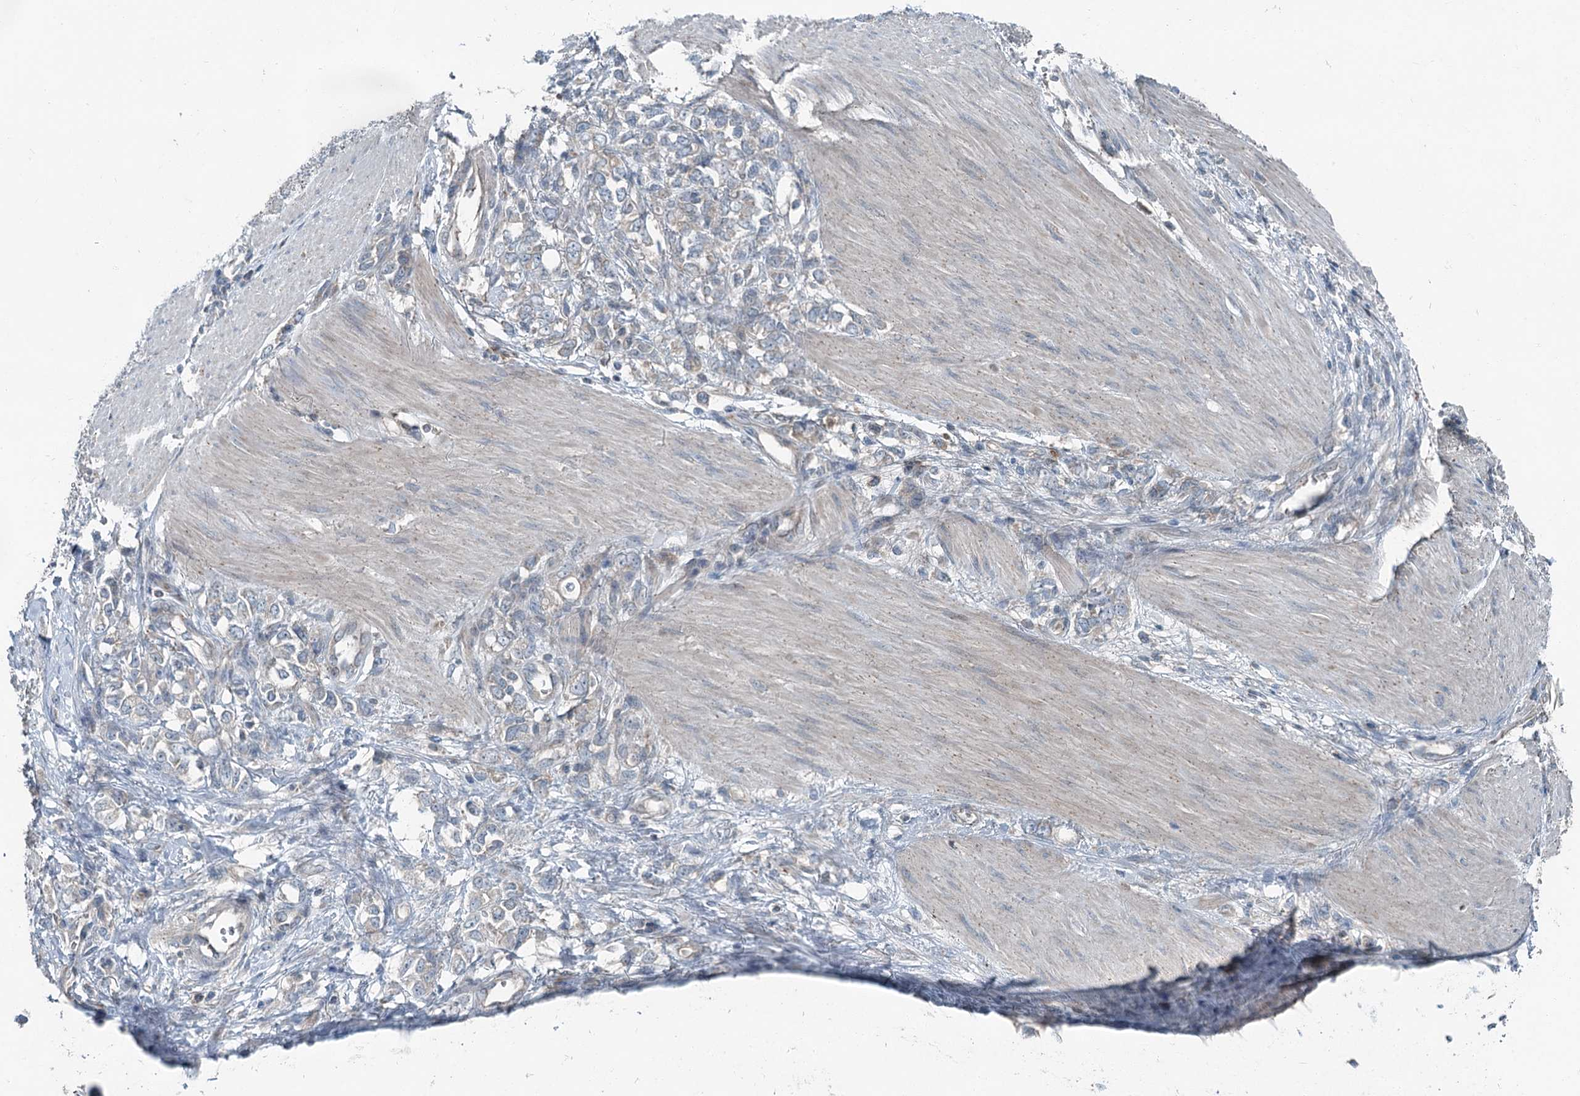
{"staining": {"intensity": "negative", "quantity": "none", "location": "none"}, "tissue": "stomach cancer", "cell_type": "Tumor cells", "image_type": "cancer", "snomed": [{"axis": "morphology", "description": "Adenocarcinoma, NOS"}, {"axis": "topography", "description": "Stomach"}], "caption": "Immunohistochemistry (IHC) of stomach cancer shows no expression in tumor cells. The staining is performed using DAB brown chromogen with nuclei counter-stained in using hematoxylin.", "gene": "SKIC3", "patient": {"sex": "female", "age": 76}}